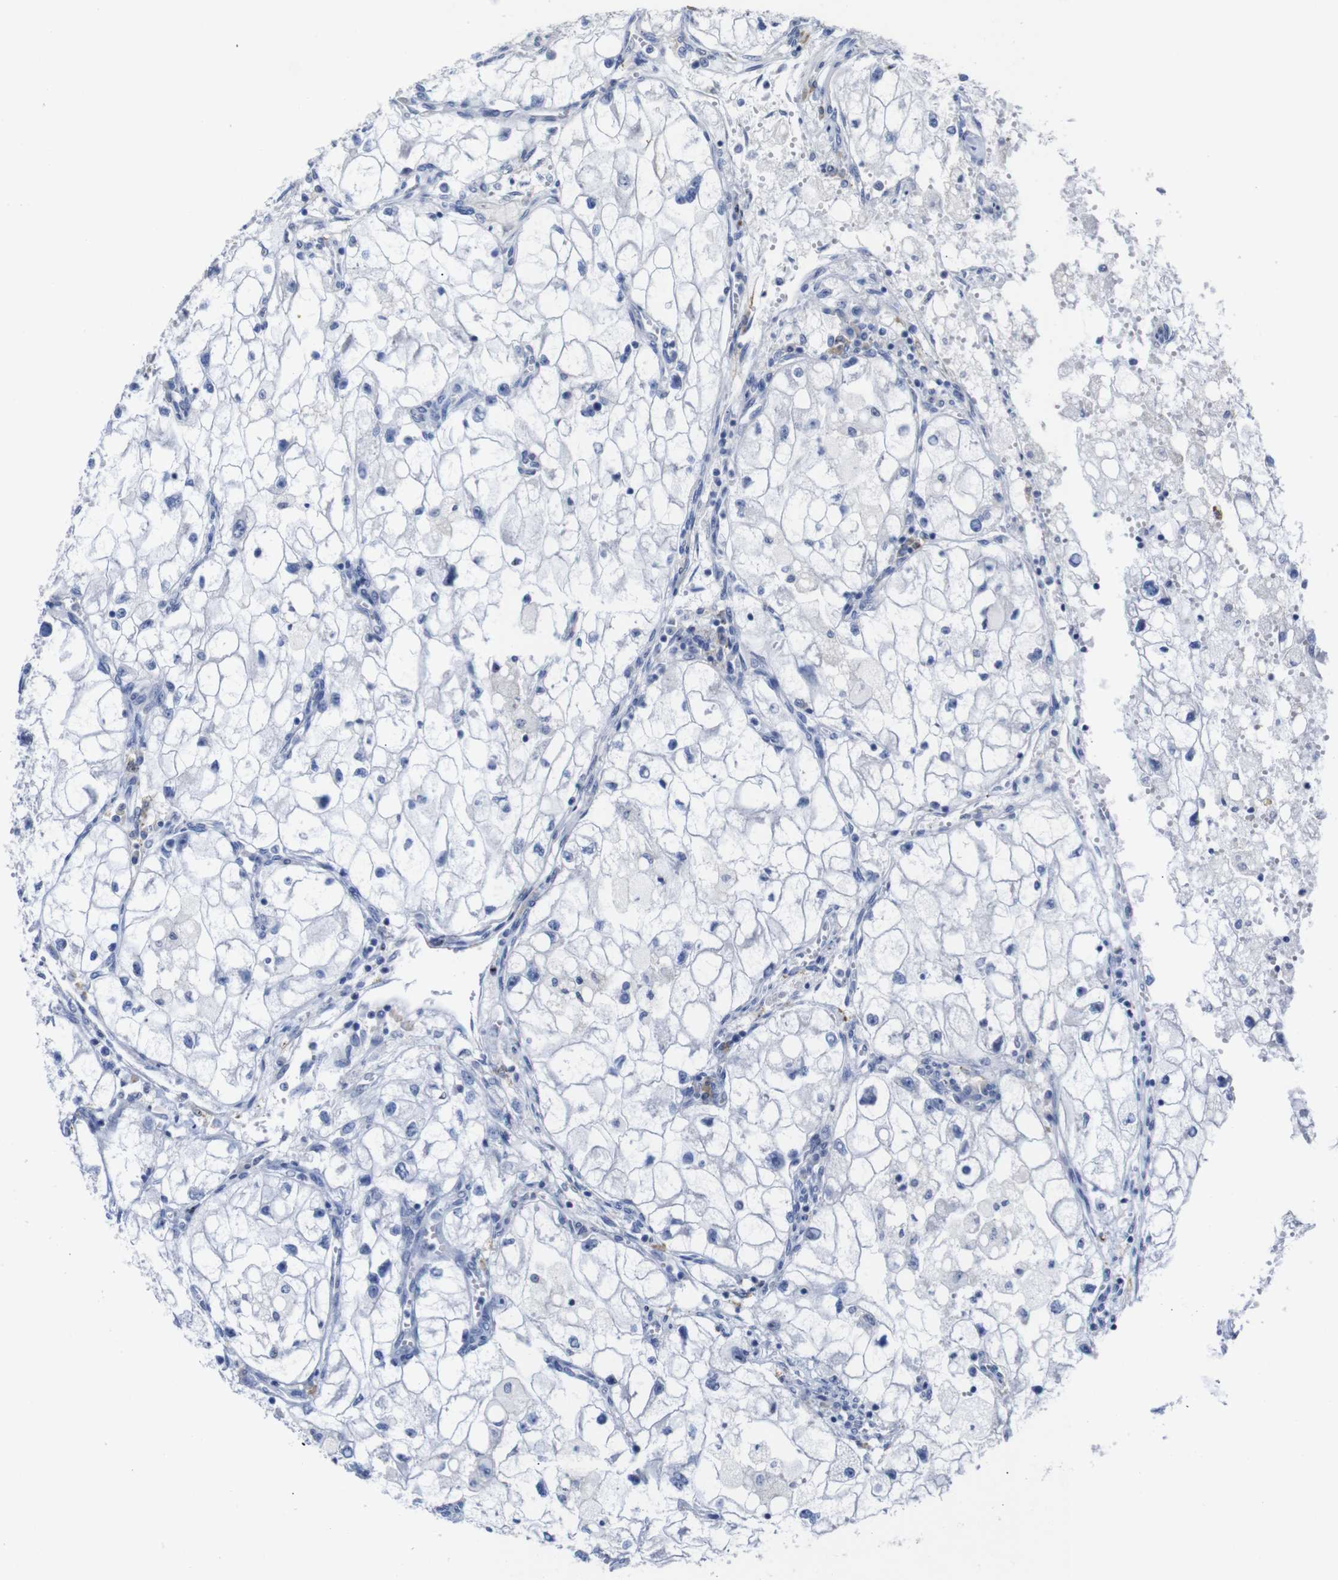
{"staining": {"intensity": "negative", "quantity": "none", "location": "none"}, "tissue": "renal cancer", "cell_type": "Tumor cells", "image_type": "cancer", "snomed": [{"axis": "morphology", "description": "Adenocarcinoma, NOS"}, {"axis": "topography", "description": "Kidney"}], "caption": "Tumor cells are negative for protein expression in human renal adenocarcinoma.", "gene": "TCEAL9", "patient": {"sex": "female", "age": 70}}